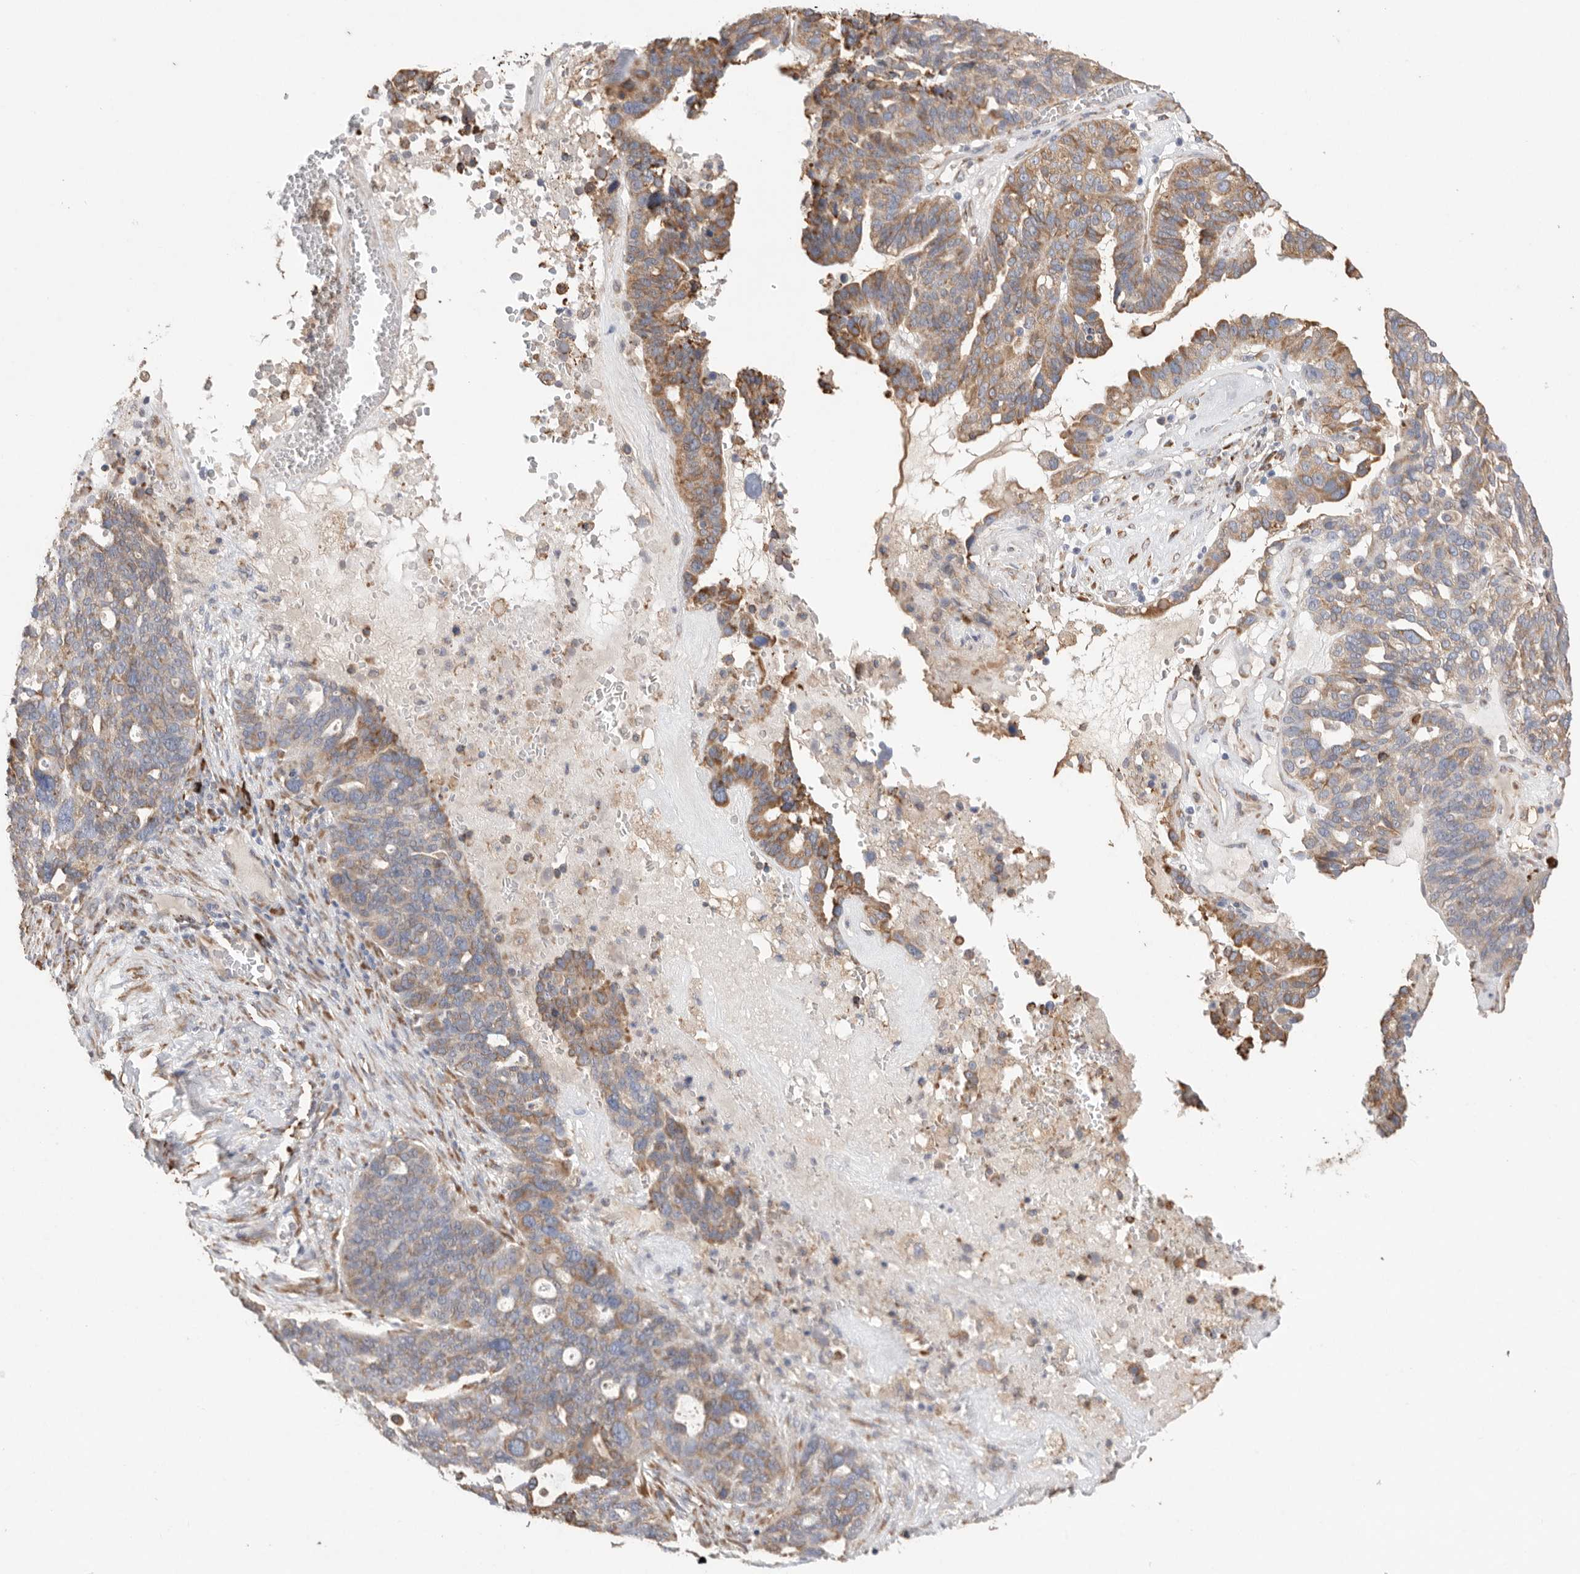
{"staining": {"intensity": "moderate", "quantity": "25%-75%", "location": "cytoplasmic/membranous"}, "tissue": "ovarian cancer", "cell_type": "Tumor cells", "image_type": "cancer", "snomed": [{"axis": "morphology", "description": "Cystadenocarcinoma, serous, NOS"}, {"axis": "topography", "description": "Ovary"}], "caption": "A histopathology image of human ovarian cancer stained for a protein shows moderate cytoplasmic/membranous brown staining in tumor cells.", "gene": "BLOC1S5", "patient": {"sex": "female", "age": 59}}